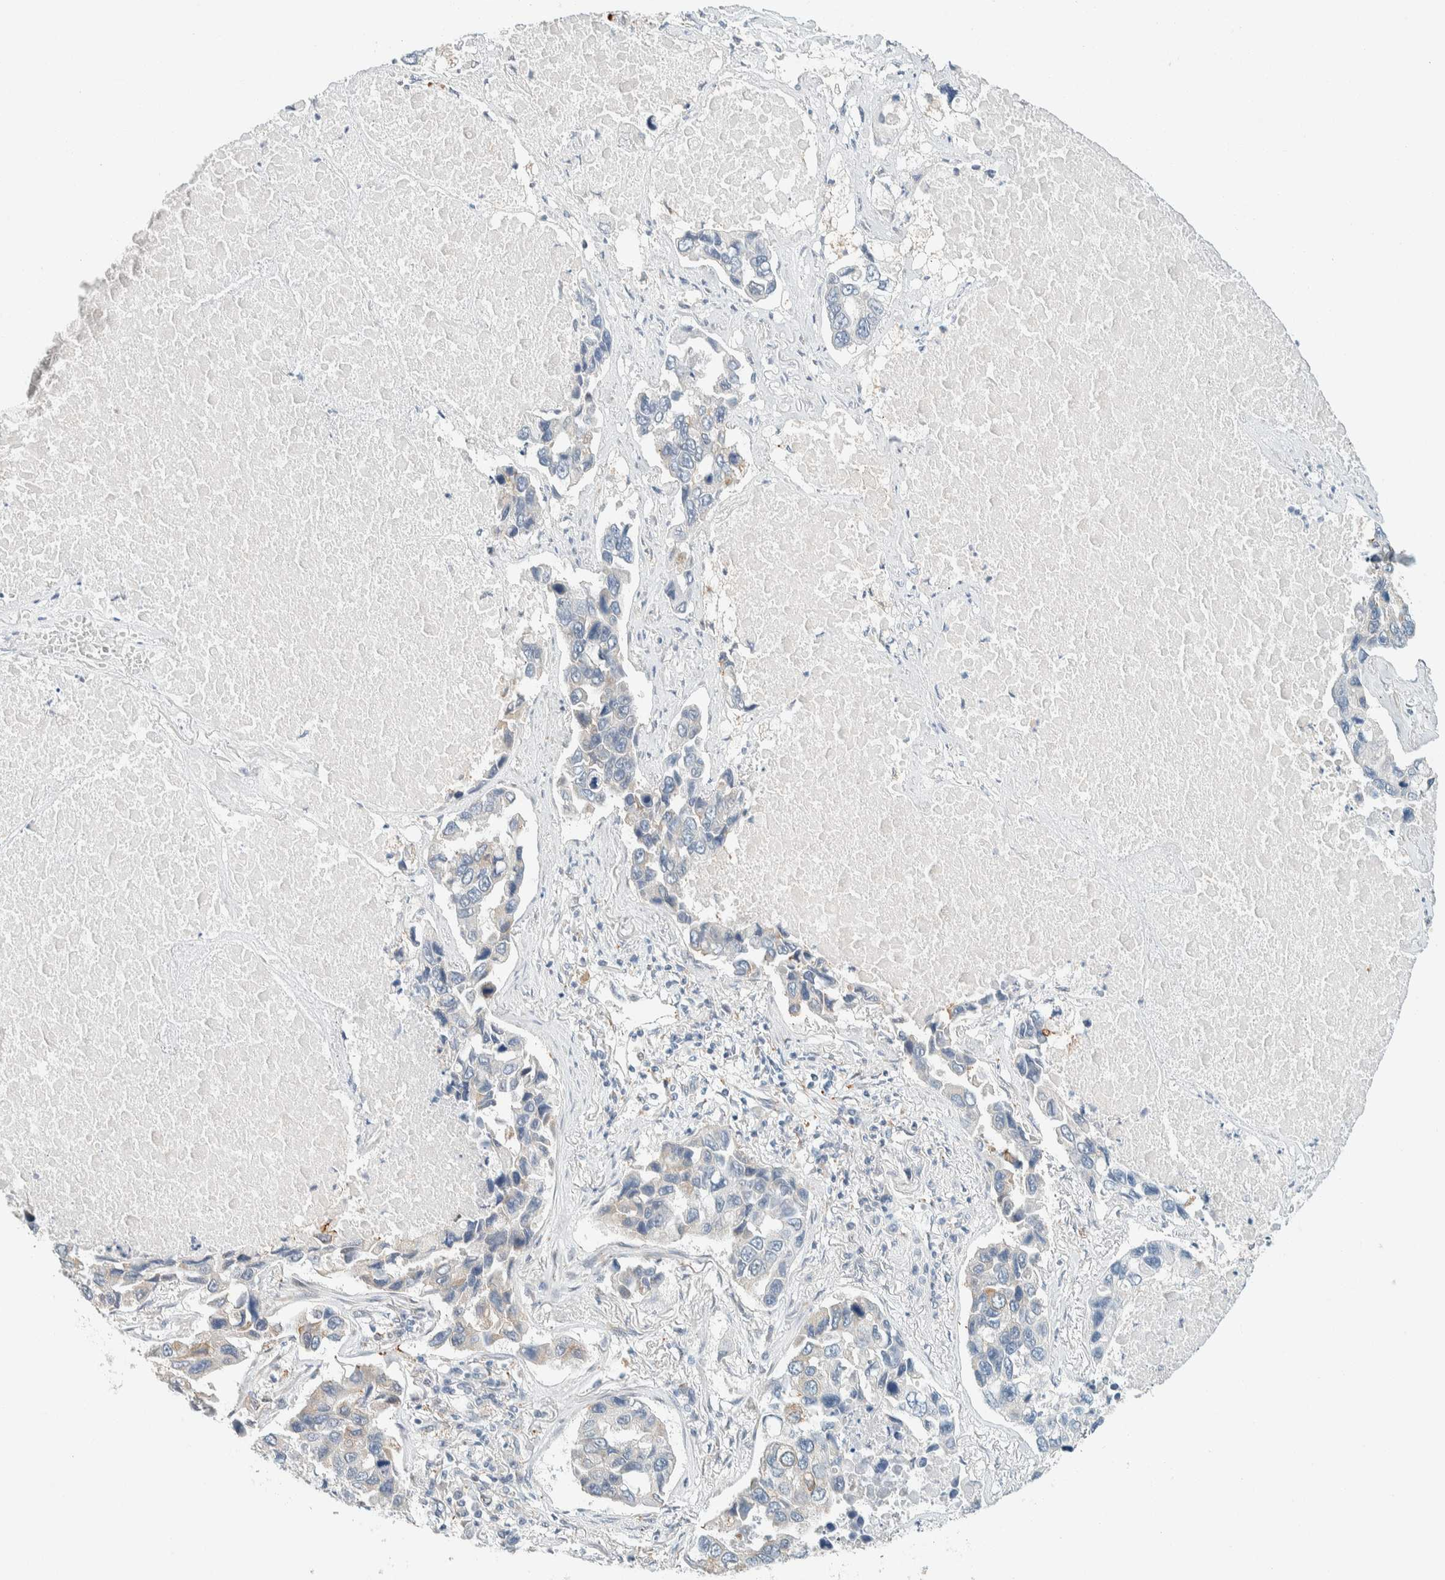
{"staining": {"intensity": "negative", "quantity": "none", "location": "none"}, "tissue": "lung cancer", "cell_type": "Tumor cells", "image_type": "cancer", "snomed": [{"axis": "morphology", "description": "Adenocarcinoma, NOS"}, {"axis": "topography", "description": "Lung"}], "caption": "Immunohistochemistry (IHC) micrograph of neoplastic tissue: human lung adenocarcinoma stained with DAB (3,3'-diaminobenzidine) reveals no significant protein expression in tumor cells.", "gene": "SUMF2", "patient": {"sex": "male", "age": 64}}